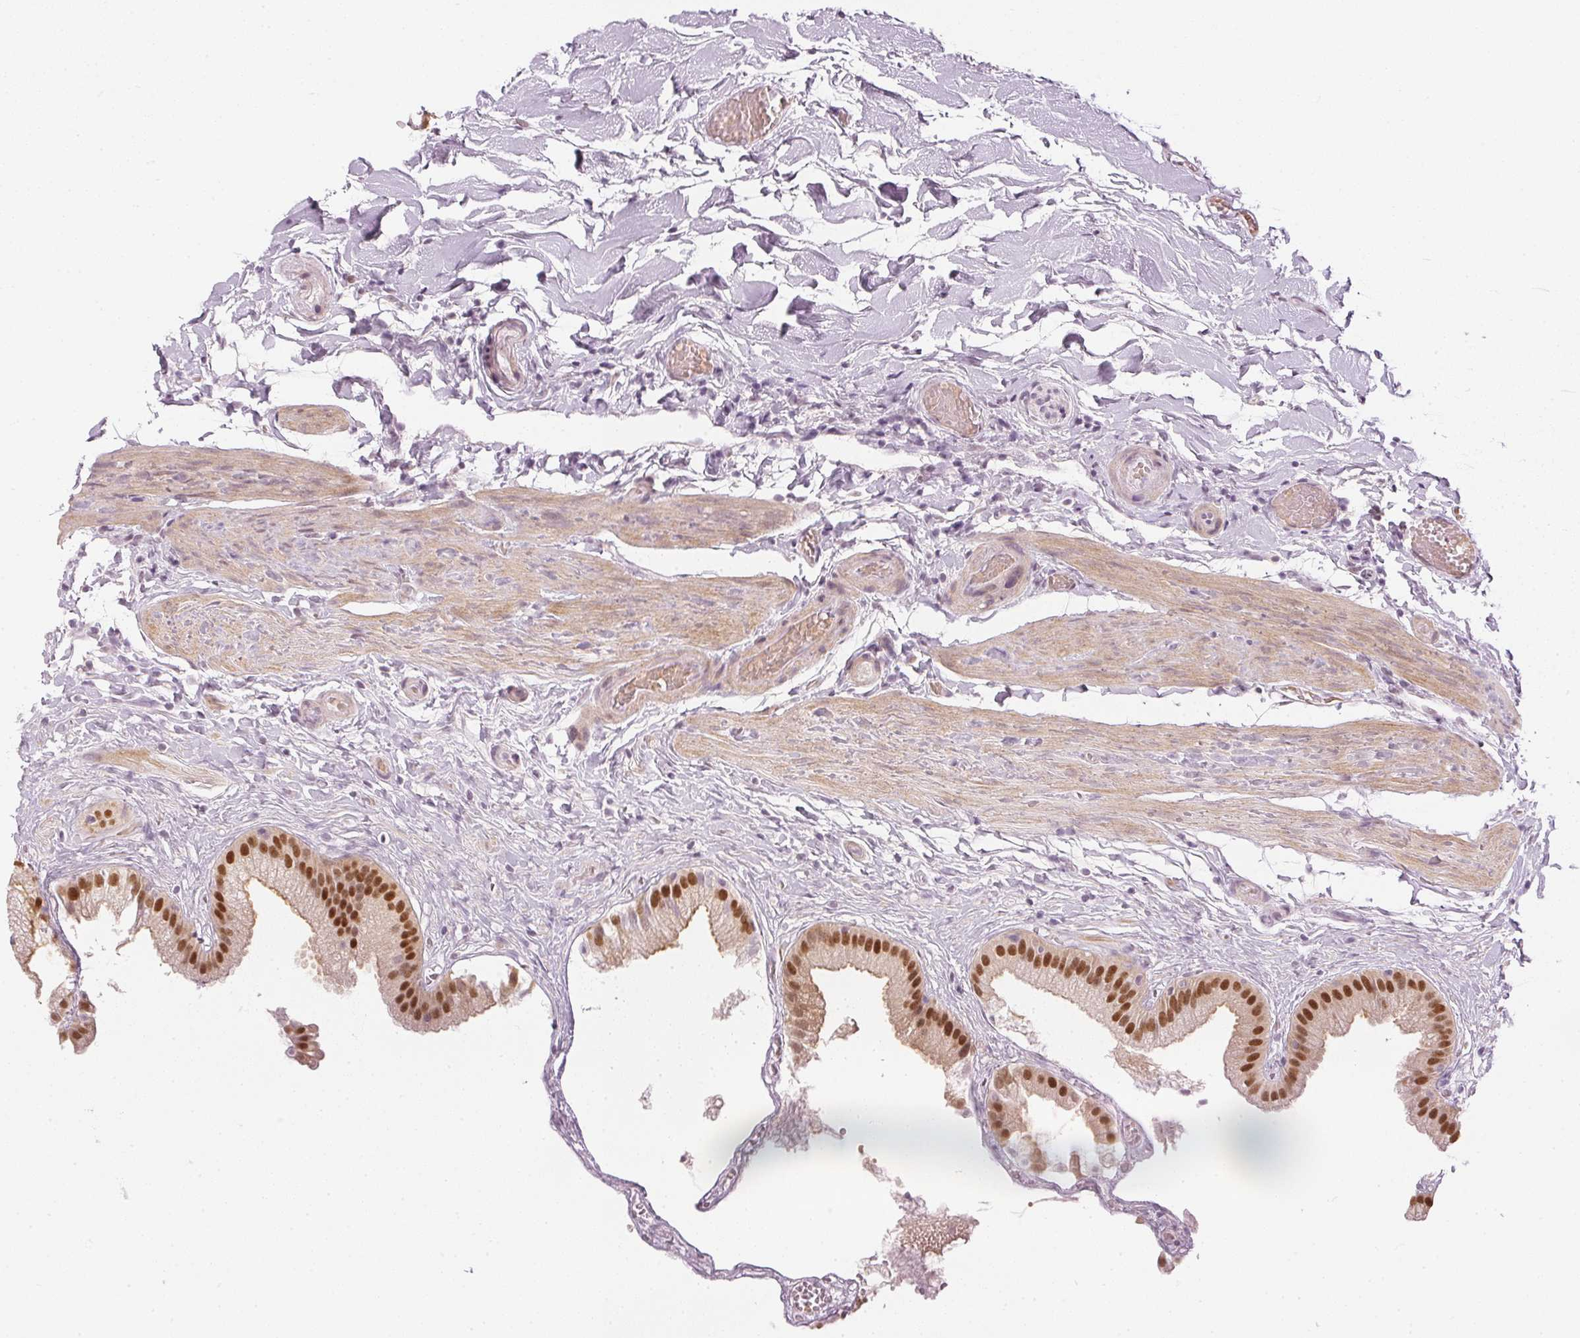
{"staining": {"intensity": "strong", "quantity": ">75%", "location": "nuclear"}, "tissue": "gallbladder", "cell_type": "Glandular cells", "image_type": "normal", "snomed": [{"axis": "morphology", "description": "Normal tissue, NOS"}, {"axis": "topography", "description": "Gallbladder"}], "caption": "An immunohistochemistry micrograph of unremarkable tissue is shown. Protein staining in brown shows strong nuclear positivity in gallbladder within glandular cells.", "gene": "ENSG00000267001", "patient": {"sex": "female", "age": 63}}